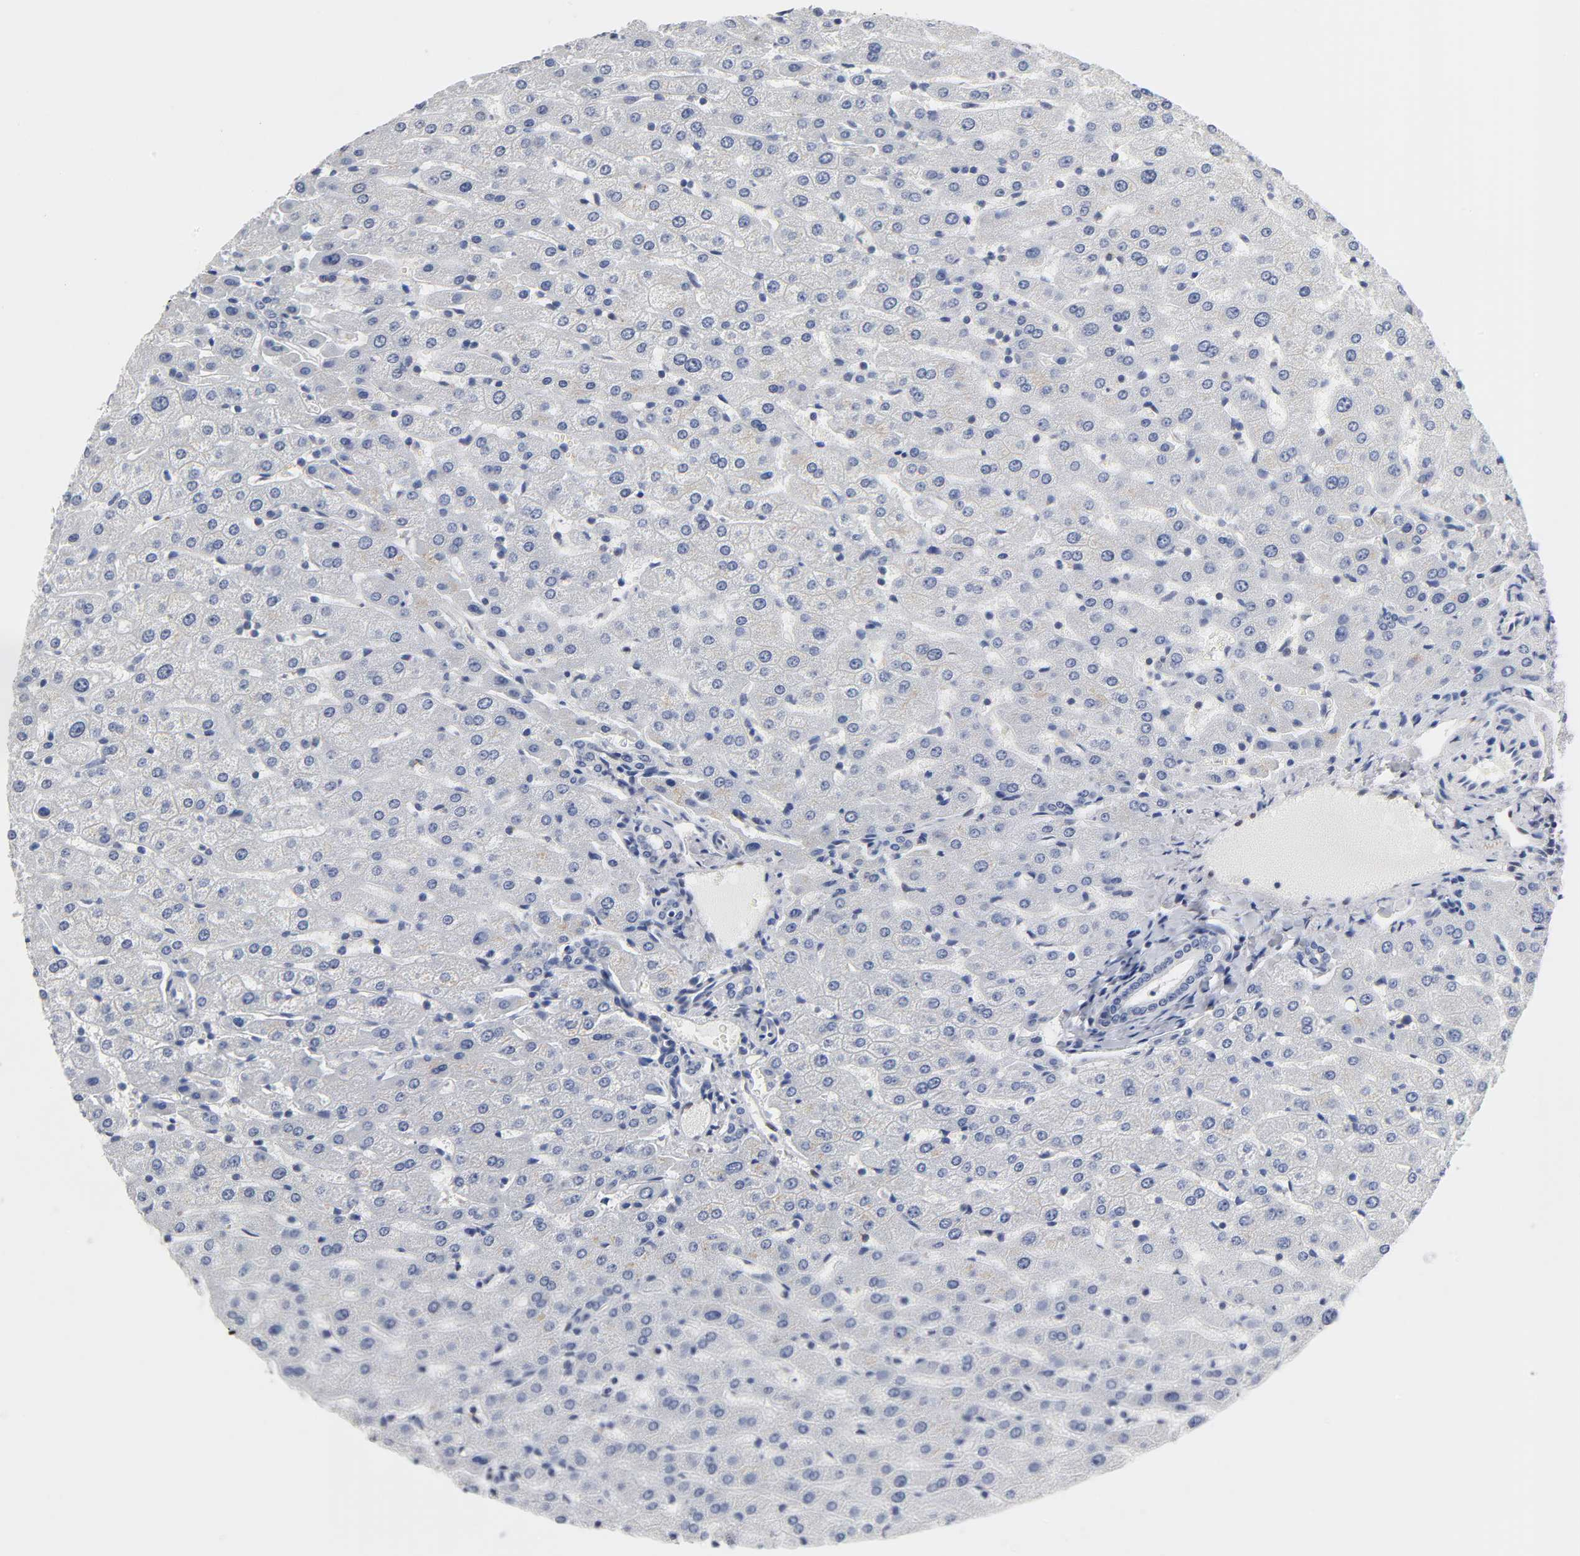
{"staining": {"intensity": "negative", "quantity": "none", "location": "none"}, "tissue": "liver", "cell_type": "Cholangiocytes", "image_type": "normal", "snomed": [{"axis": "morphology", "description": "Normal tissue, NOS"}, {"axis": "morphology", "description": "Fibrosis, NOS"}, {"axis": "topography", "description": "Liver"}], "caption": "High power microscopy micrograph of an immunohistochemistry histopathology image of normal liver, revealing no significant positivity in cholangiocytes.", "gene": "NFATC1", "patient": {"sex": "female", "age": 29}}